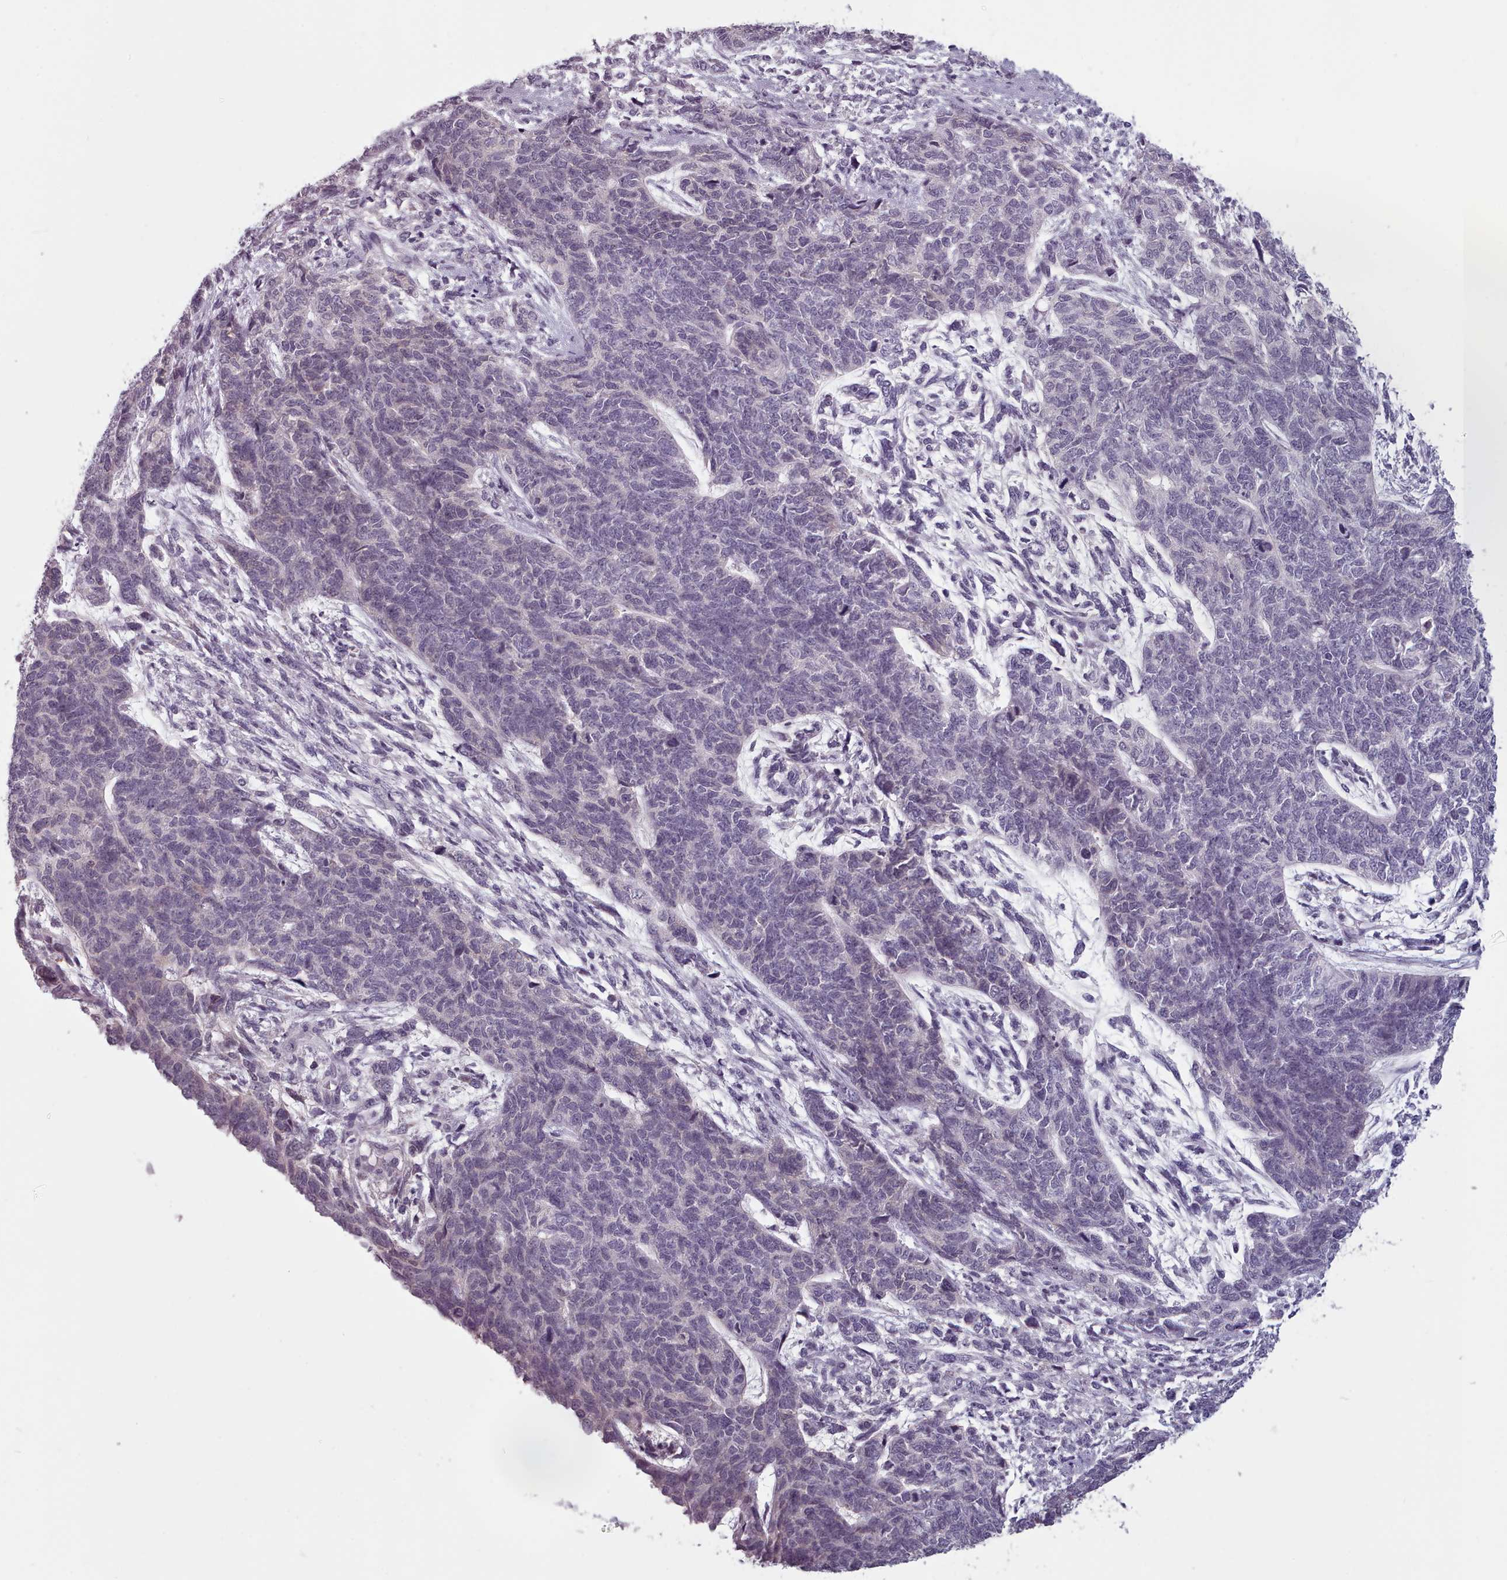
{"staining": {"intensity": "negative", "quantity": "none", "location": "none"}, "tissue": "cervical cancer", "cell_type": "Tumor cells", "image_type": "cancer", "snomed": [{"axis": "morphology", "description": "Squamous cell carcinoma, NOS"}, {"axis": "topography", "description": "Cervix"}], "caption": "Protein analysis of cervical cancer reveals no significant positivity in tumor cells. (Brightfield microscopy of DAB immunohistochemistry (IHC) at high magnification).", "gene": "PBX4", "patient": {"sex": "female", "age": 63}}